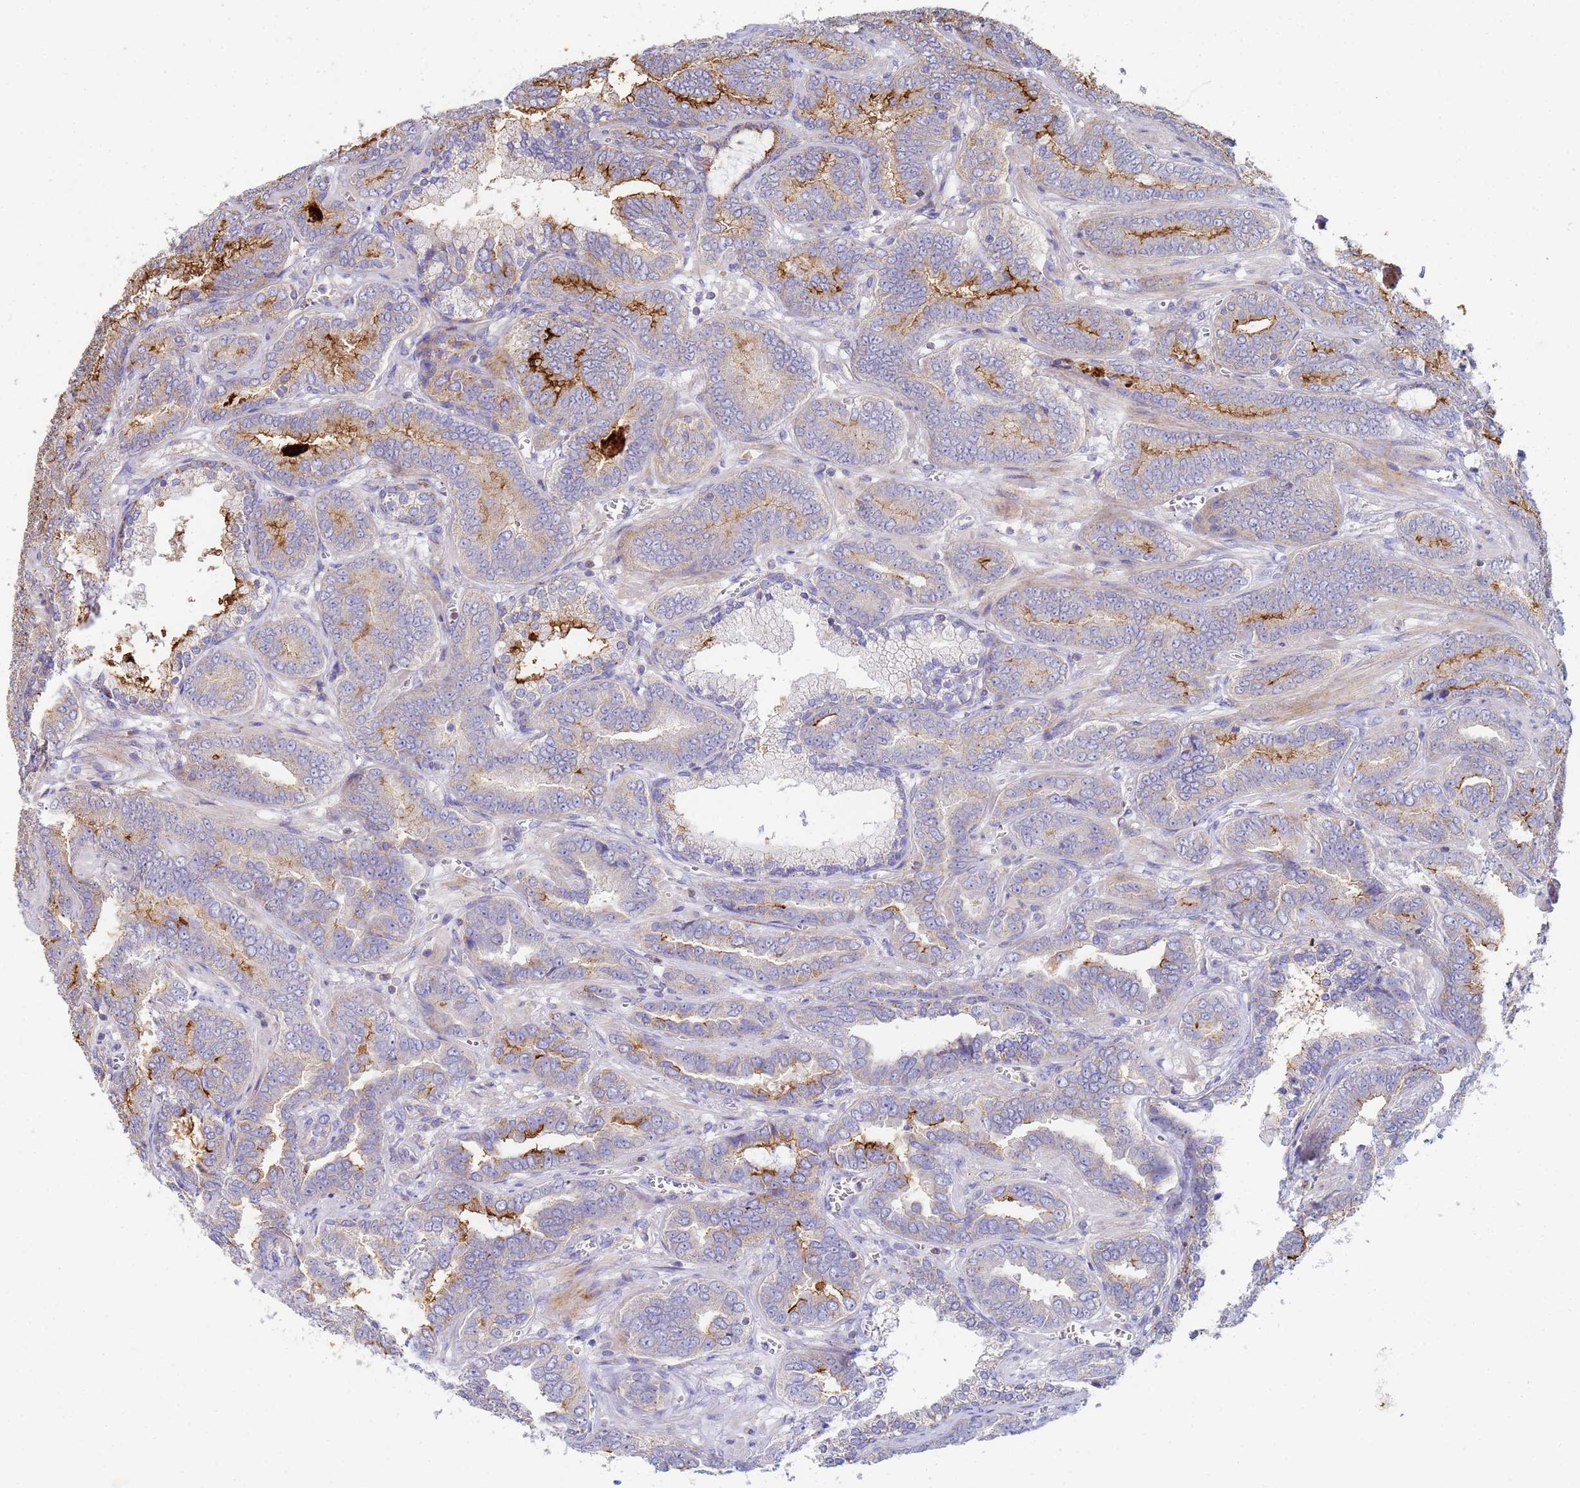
{"staining": {"intensity": "moderate", "quantity": "<25%", "location": "cytoplasmic/membranous"}, "tissue": "prostate cancer", "cell_type": "Tumor cells", "image_type": "cancer", "snomed": [{"axis": "morphology", "description": "Adenocarcinoma, High grade"}, {"axis": "topography", "description": "Prostate"}], "caption": "Immunohistochemical staining of human prostate adenocarcinoma (high-grade) exhibits low levels of moderate cytoplasmic/membranous protein staining in approximately <25% of tumor cells. The staining was performed using DAB, with brown indicating positive protein expression. Nuclei are stained blue with hematoxylin.", "gene": "CDC34", "patient": {"sex": "male", "age": 67}}